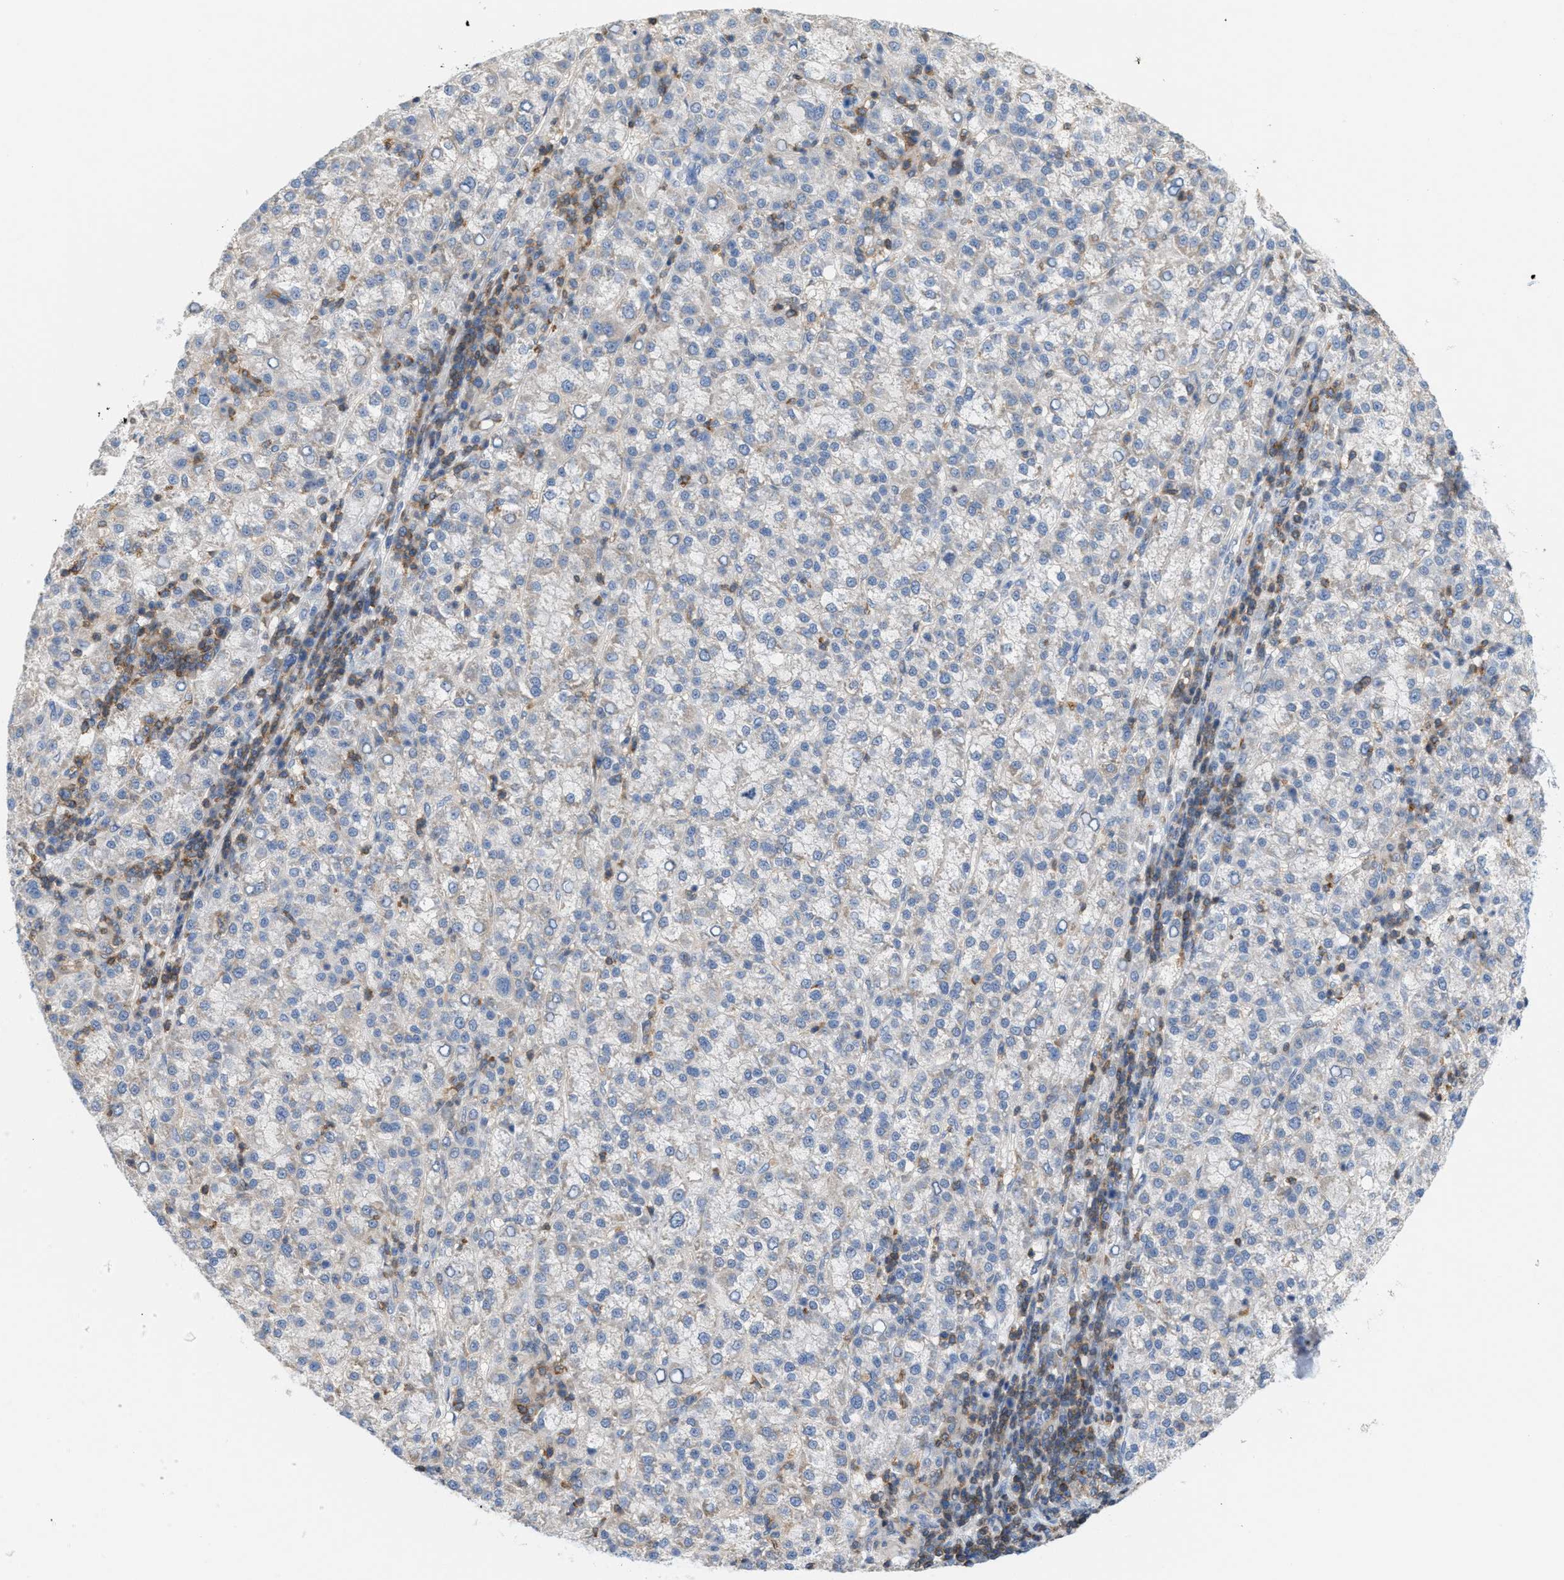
{"staining": {"intensity": "negative", "quantity": "none", "location": "none"}, "tissue": "liver cancer", "cell_type": "Tumor cells", "image_type": "cancer", "snomed": [{"axis": "morphology", "description": "Carcinoma, Hepatocellular, NOS"}, {"axis": "topography", "description": "Liver"}], "caption": "Immunohistochemistry (IHC) of hepatocellular carcinoma (liver) displays no staining in tumor cells. (Stains: DAB (3,3'-diaminobenzidine) immunohistochemistry (IHC) with hematoxylin counter stain, Microscopy: brightfield microscopy at high magnification).", "gene": "IL16", "patient": {"sex": "female", "age": 58}}